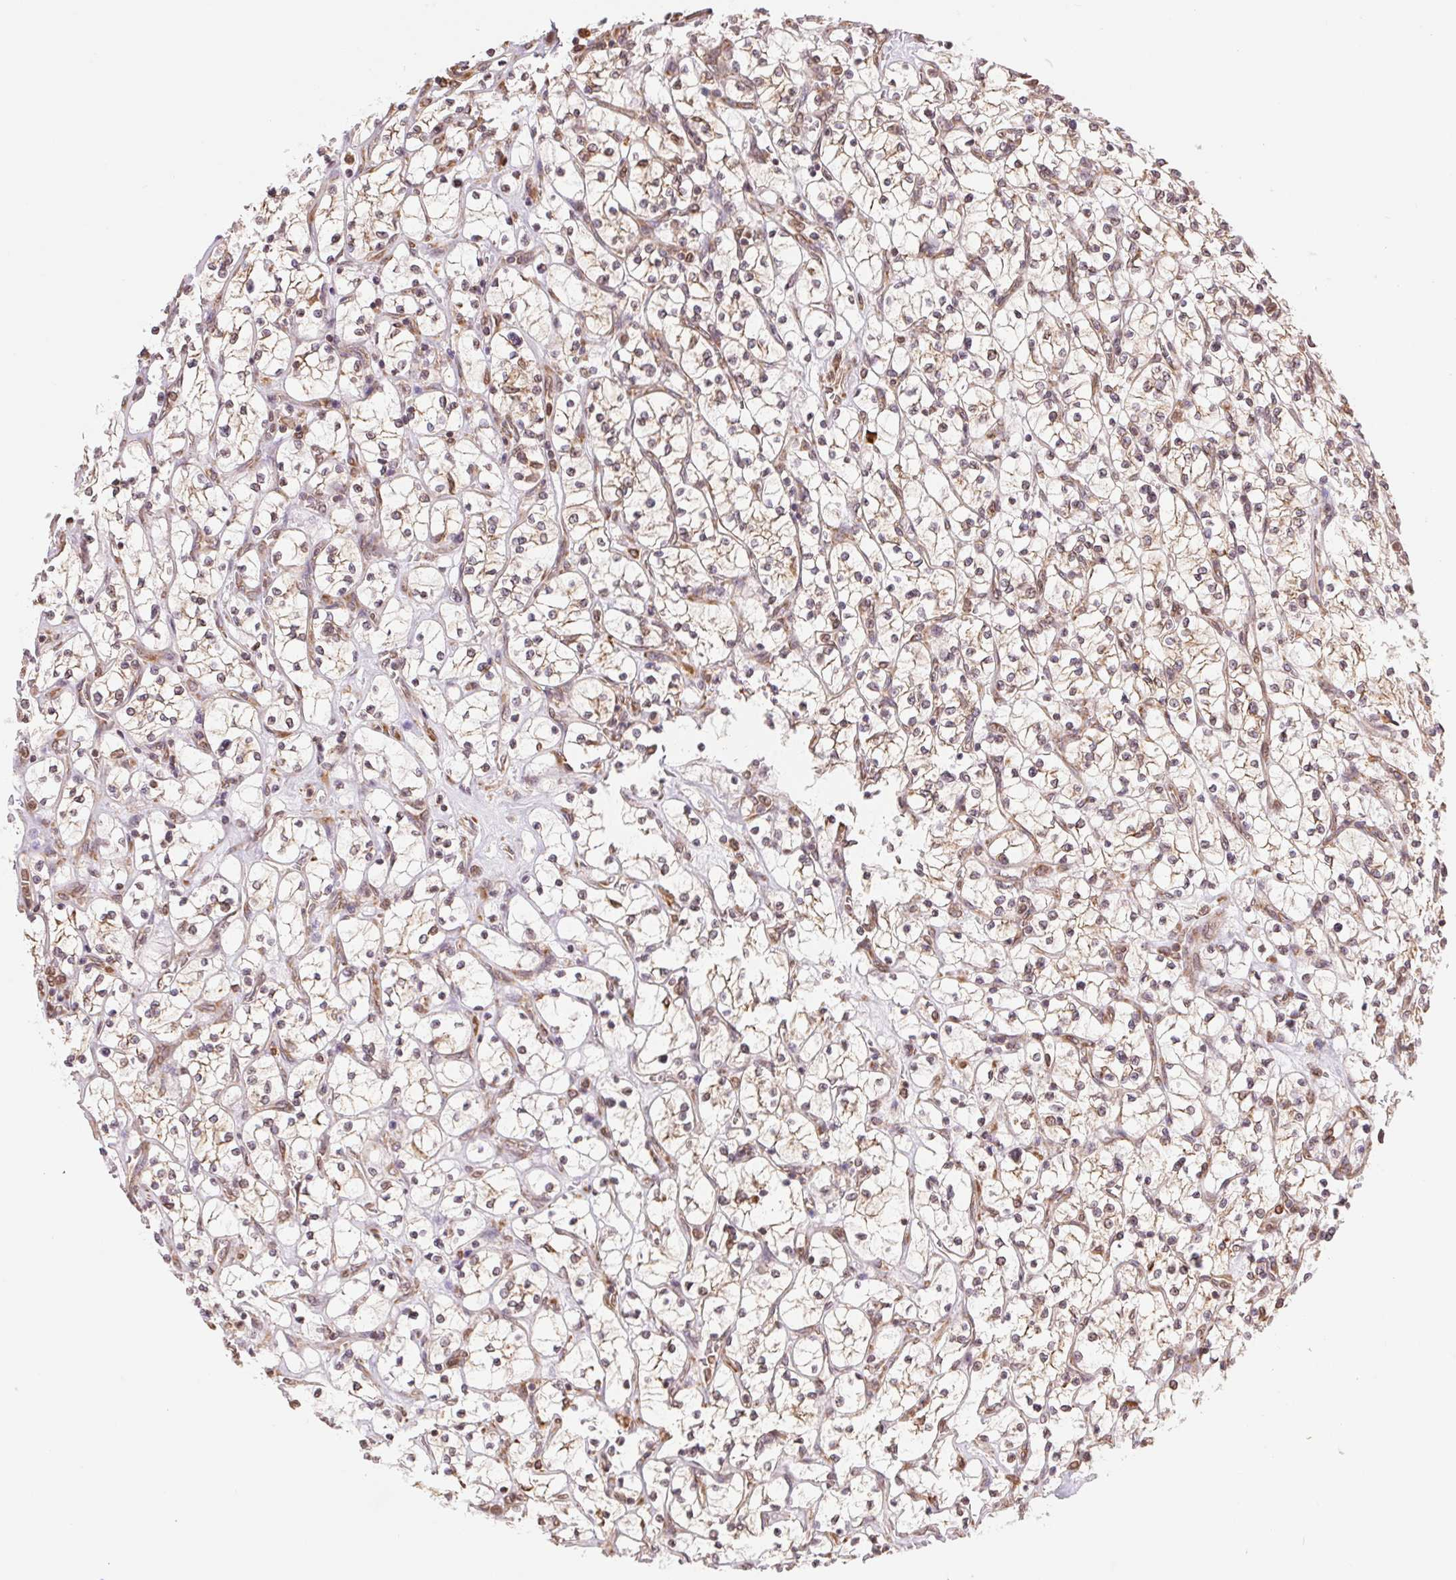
{"staining": {"intensity": "weak", "quantity": "25%-75%", "location": "cytoplasmic/membranous"}, "tissue": "renal cancer", "cell_type": "Tumor cells", "image_type": "cancer", "snomed": [{"axis": "morphology", "description": "Adenocarcinoma, NOS"}, {"axis": "topography", "description": "Kidney"}], "caption": "This image displays renal cancer (adenocarcinoma) stained with immunohistochemistry to label a protein in brown. The cytoplasmic/membranous of tumor cells show weak positivity for the protein. Nuclei are counter-stained blue.", "gene": "RPN1", "patient": {"sex": "female", "age": 64}}